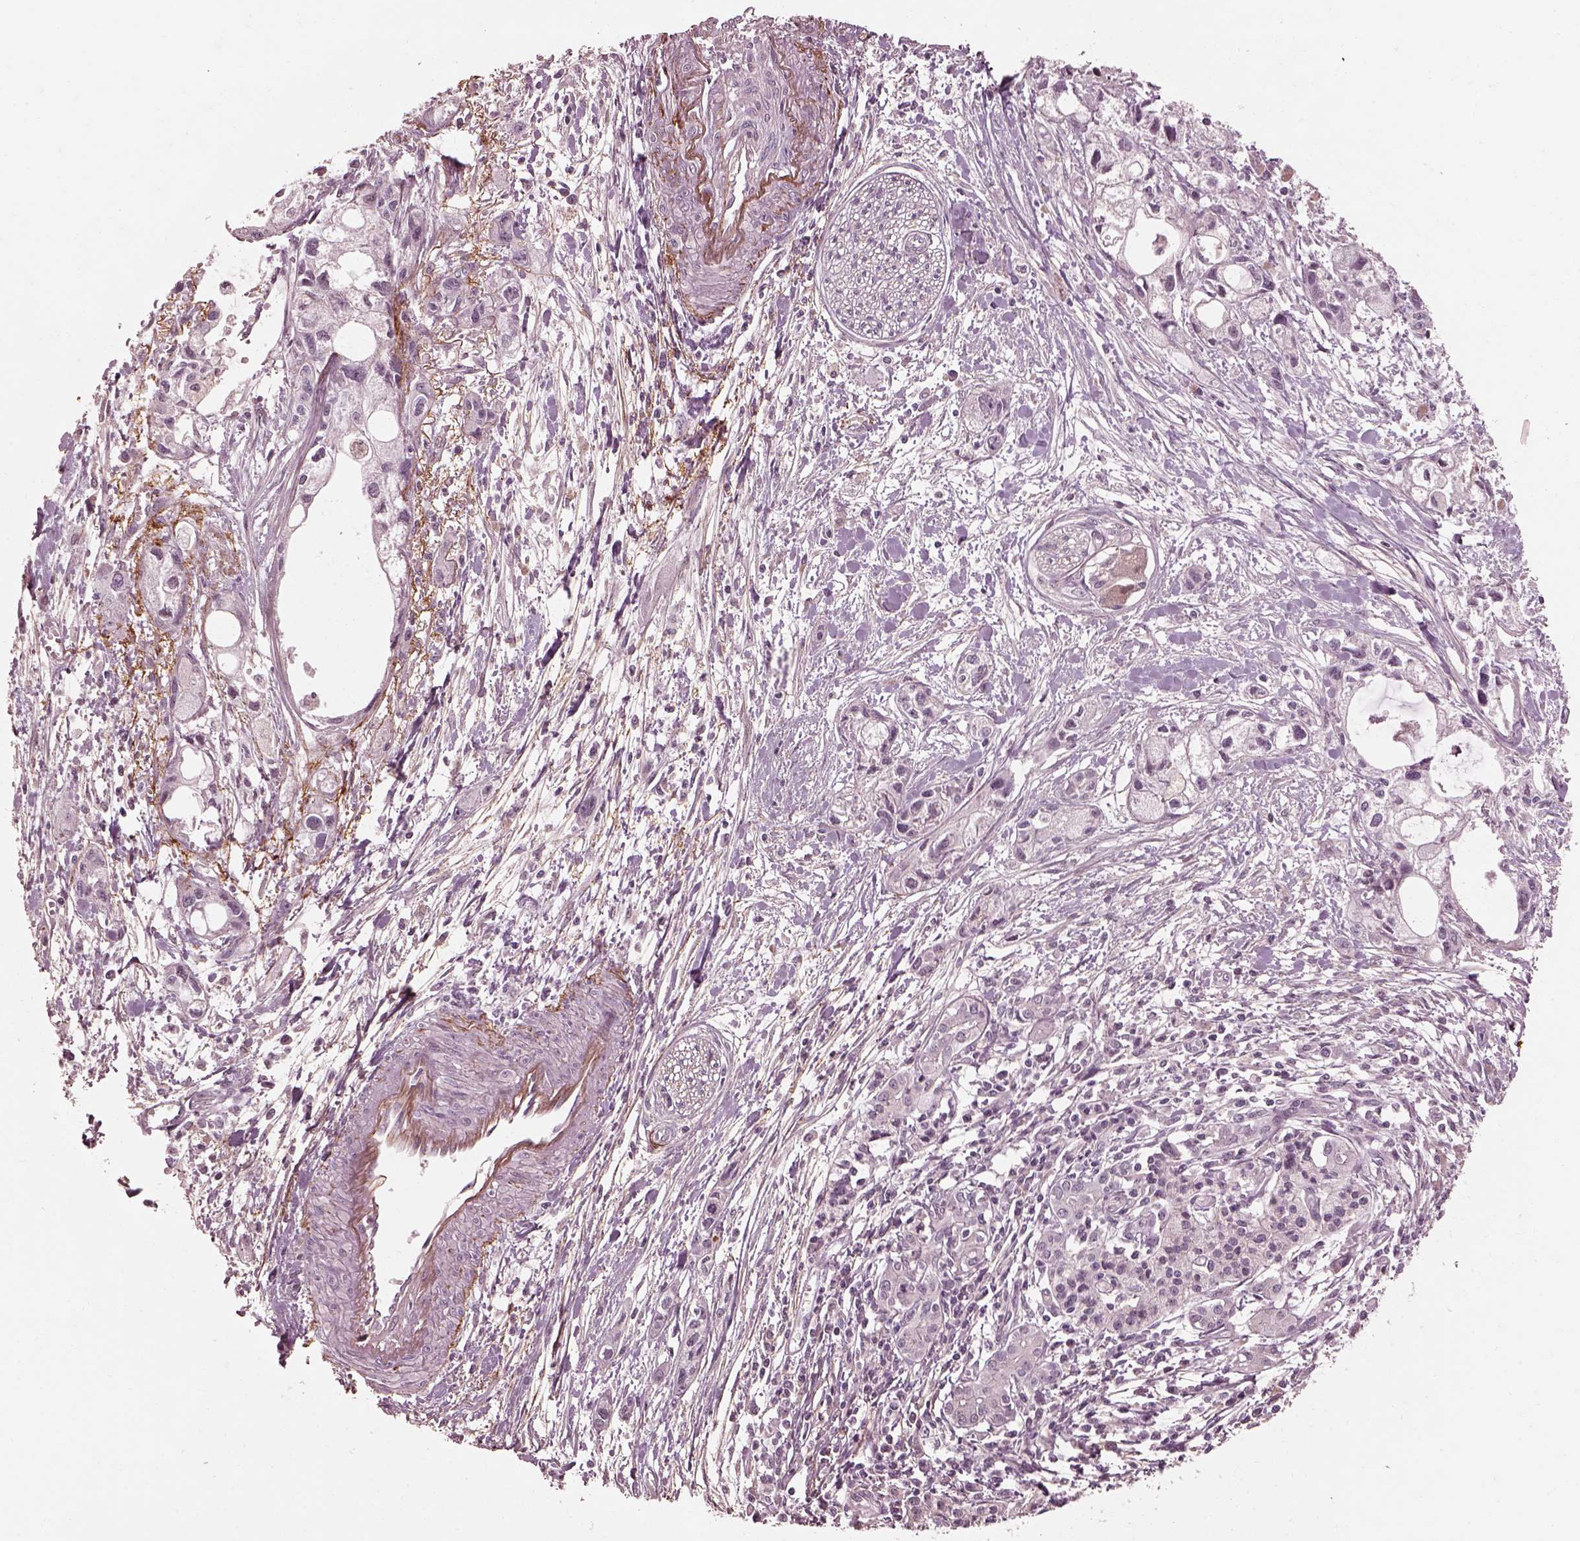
{"staining": {"intensity": "negative", "quantity": "none", "location": "none"}, "tissue": "pancreatic cancer", "cell_type": "Tumor cells", "image_type": "cancer", "snomed": [{"axis": "morphology", "description": "Adenocarcinoma, NOS"}, {"axis": "topography", "description": "Pancreas"}], "caption": "There is no significant expression in tumor cells of pancreatic adenocarcinoma.", "gene": "EFEMP1", "patient": {"sex": "female", "age": 61}}